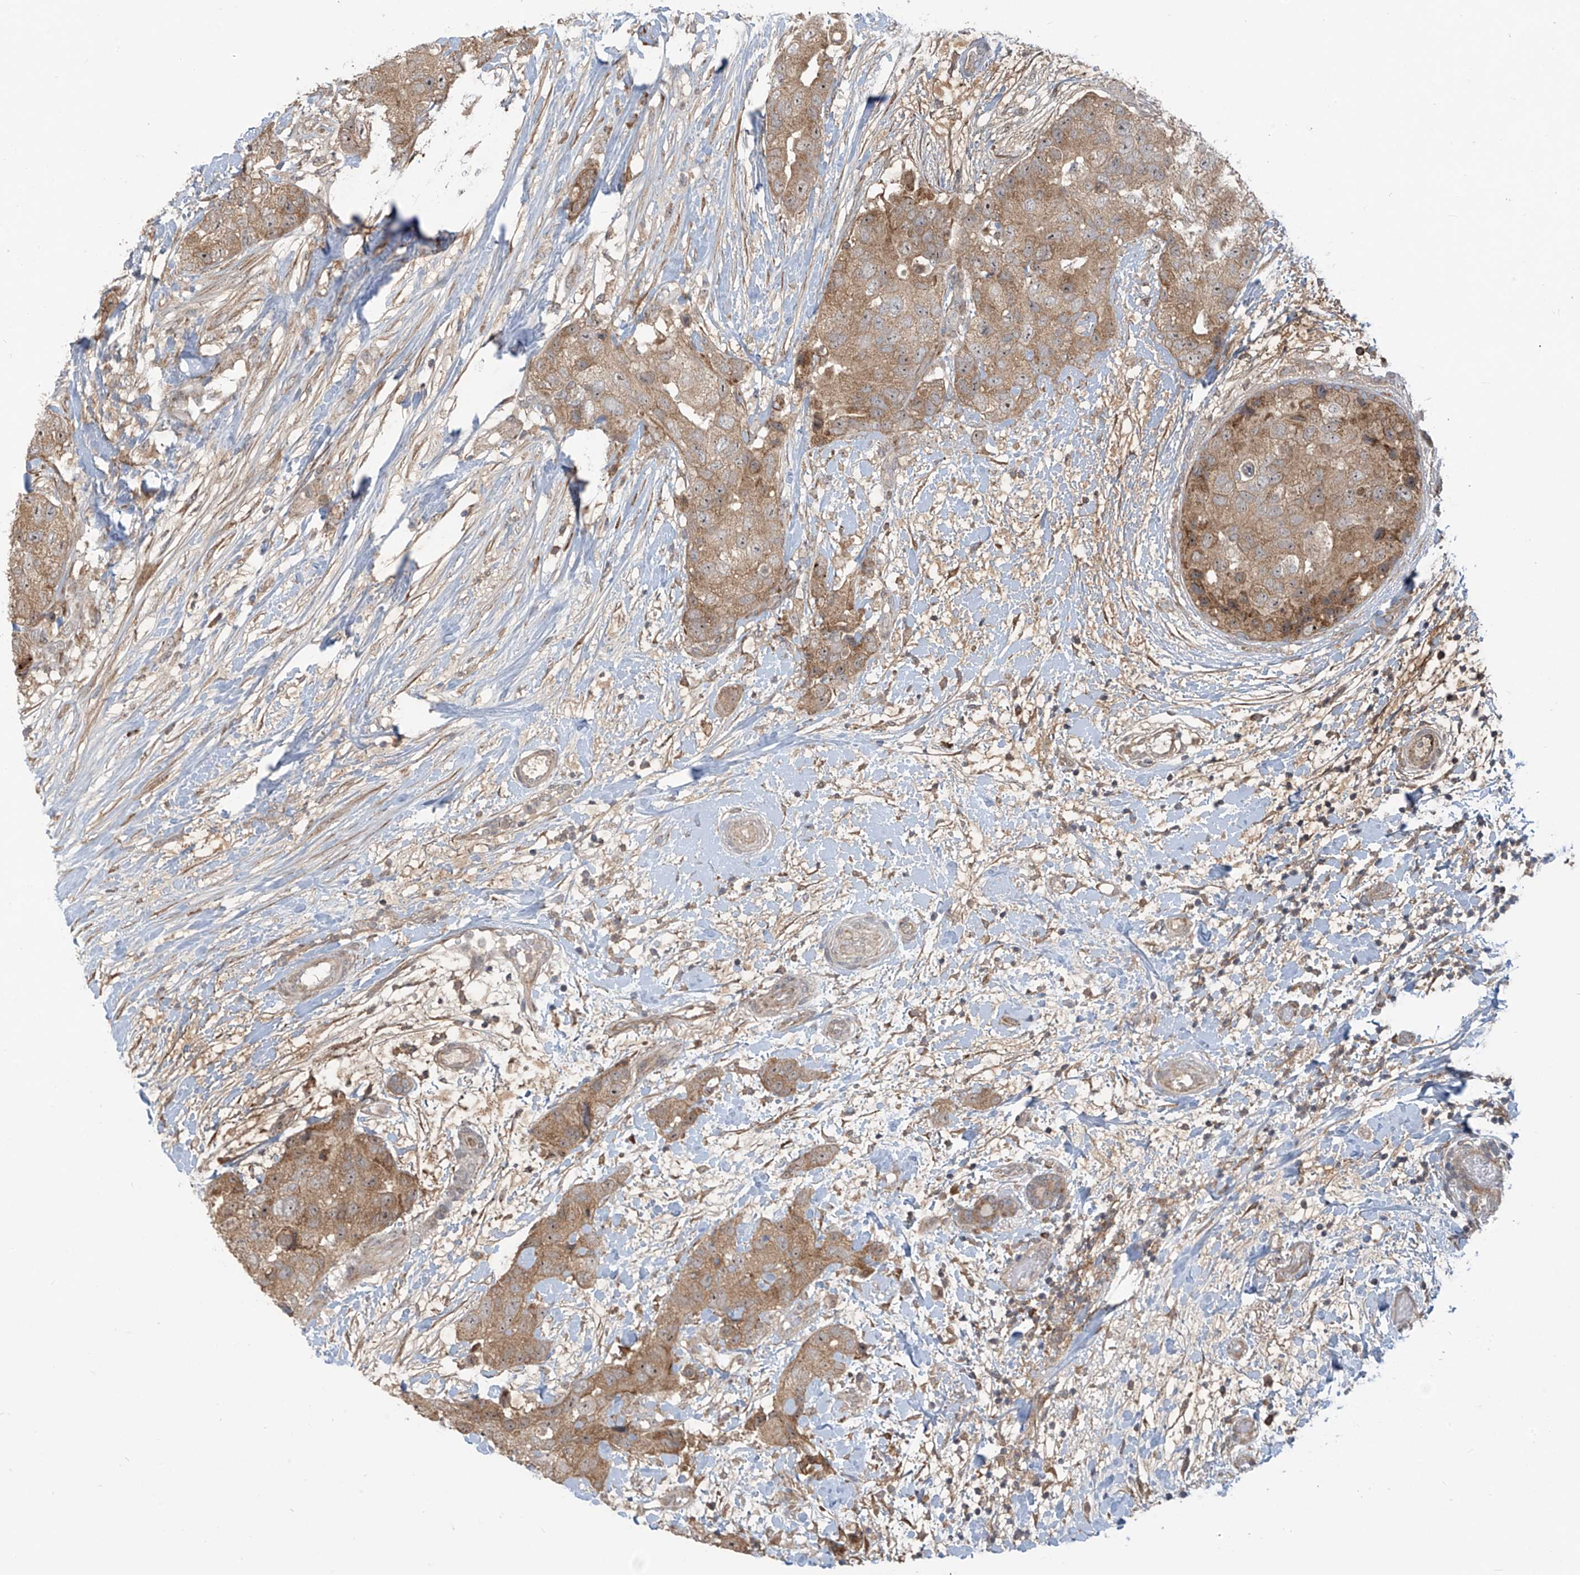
{"staining": {"intensity": "moderate", "quantity": ">75%", "location": "cytoplasmic/membranous"}, "tissue": "breast cancer", "cell_type": "Tumor cells", "image_type": "cancer", "snomed": [{"axis": "morphology", "description": "Duct carcinoma"}, {"axis": "topography", "description": "Breast"}], "caption": "Breast invasive ductal carcinoma stained with a protein marker shows moderate staining in tumor cells.", "gene": "KATNIP", "patient": {"sex": "female", "age": 62}}